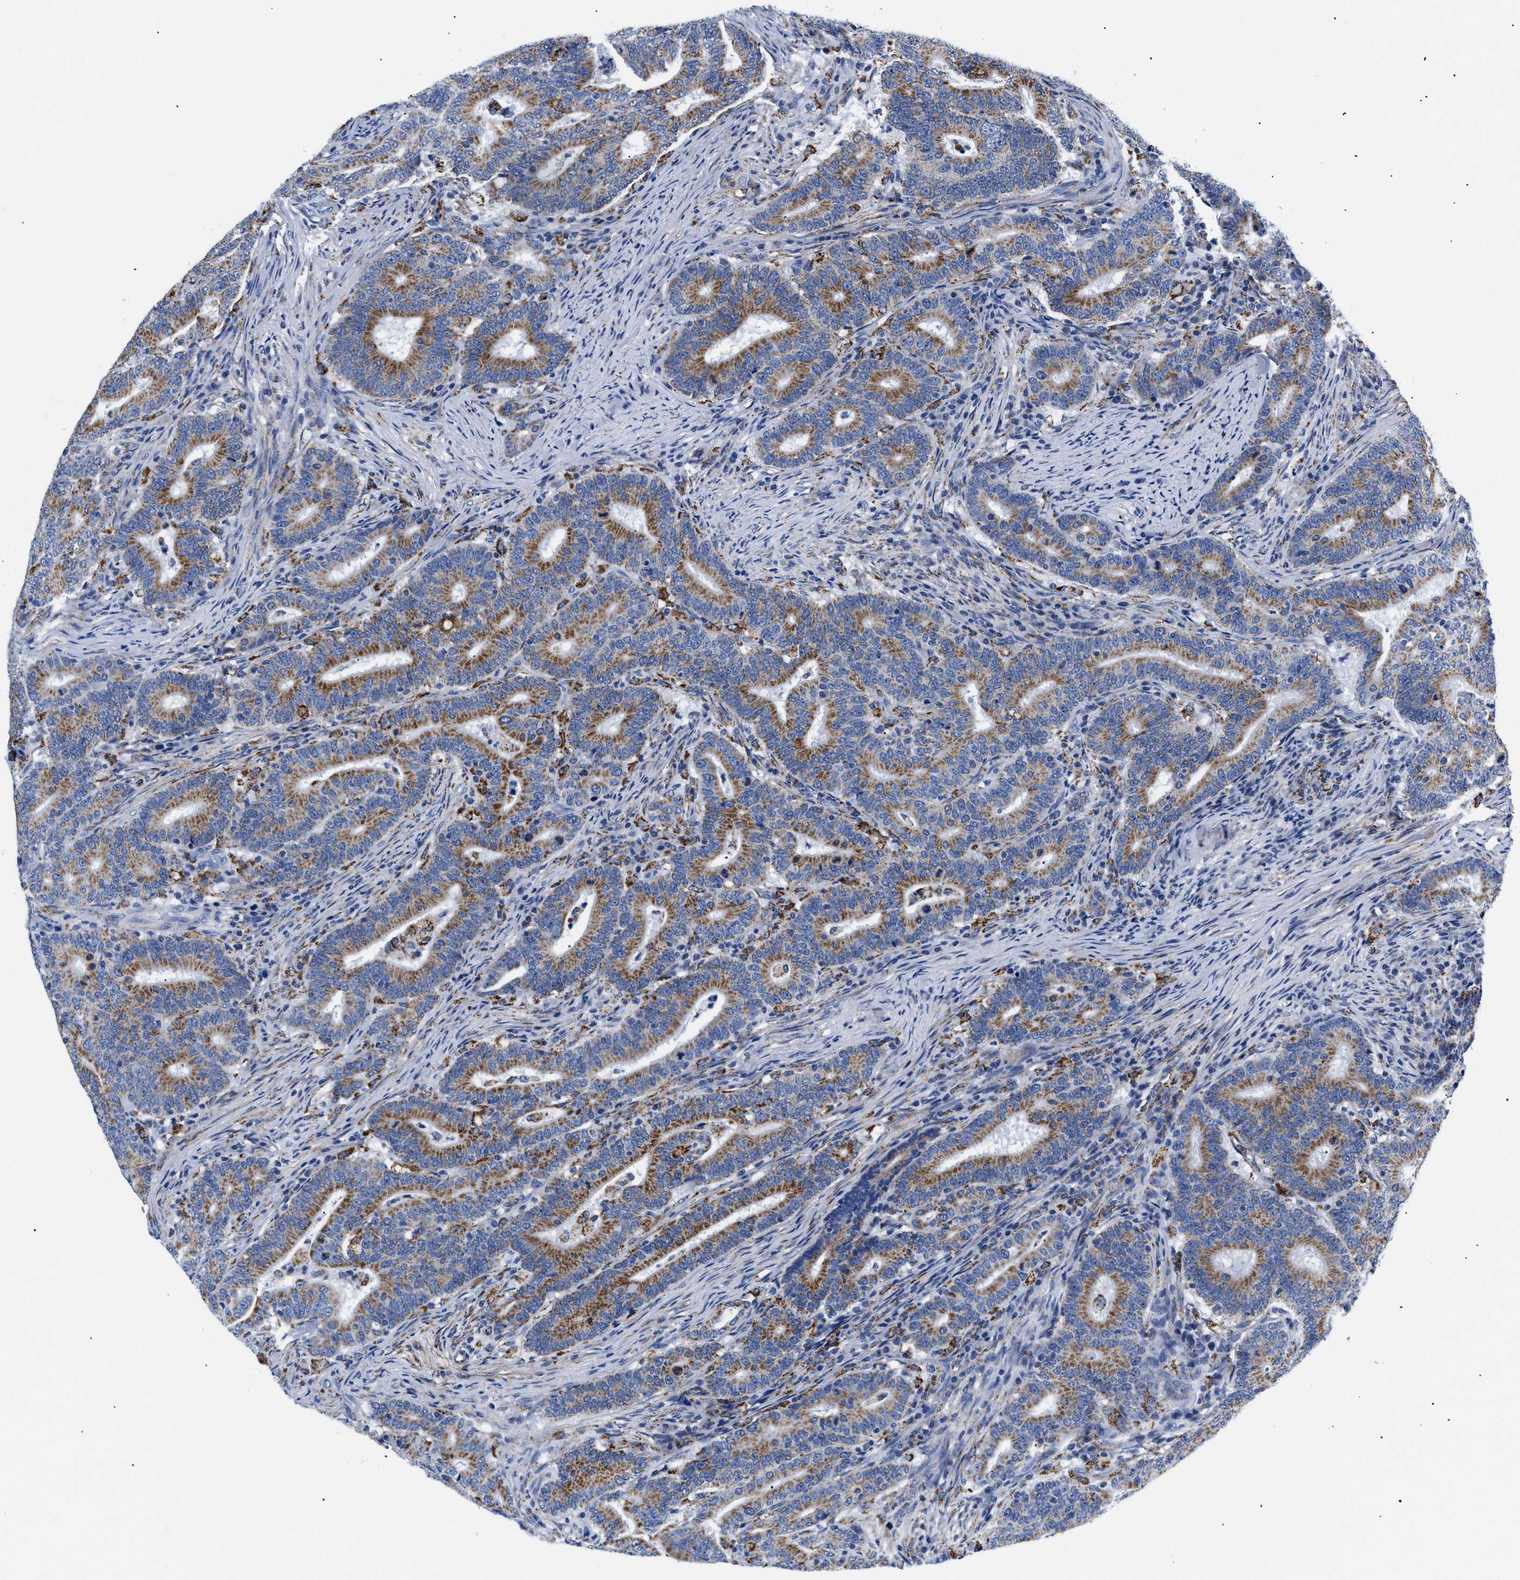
{"staining": {"intensity": "moderate", "quantity": ">75%", "location": "cytoplasmic/membranous"}, "tissue": "colorectal cancer", "cell_type": "Tumor cells", "image_type": "cancer", "snomed": [{"axis": "morphology", "description": "Adenocarcinoma, NOS"}, {"axis": "topography", "description": "Colon"}], "caption": "Moderate cytoplasmic/membranous staining for a protein is identified in about >75% of tumor cells of adenocarcinoma (colorectal) using immunohistochemistry.", "gene": "GPR149", "patient": {"sex": "female", "age": 66}}